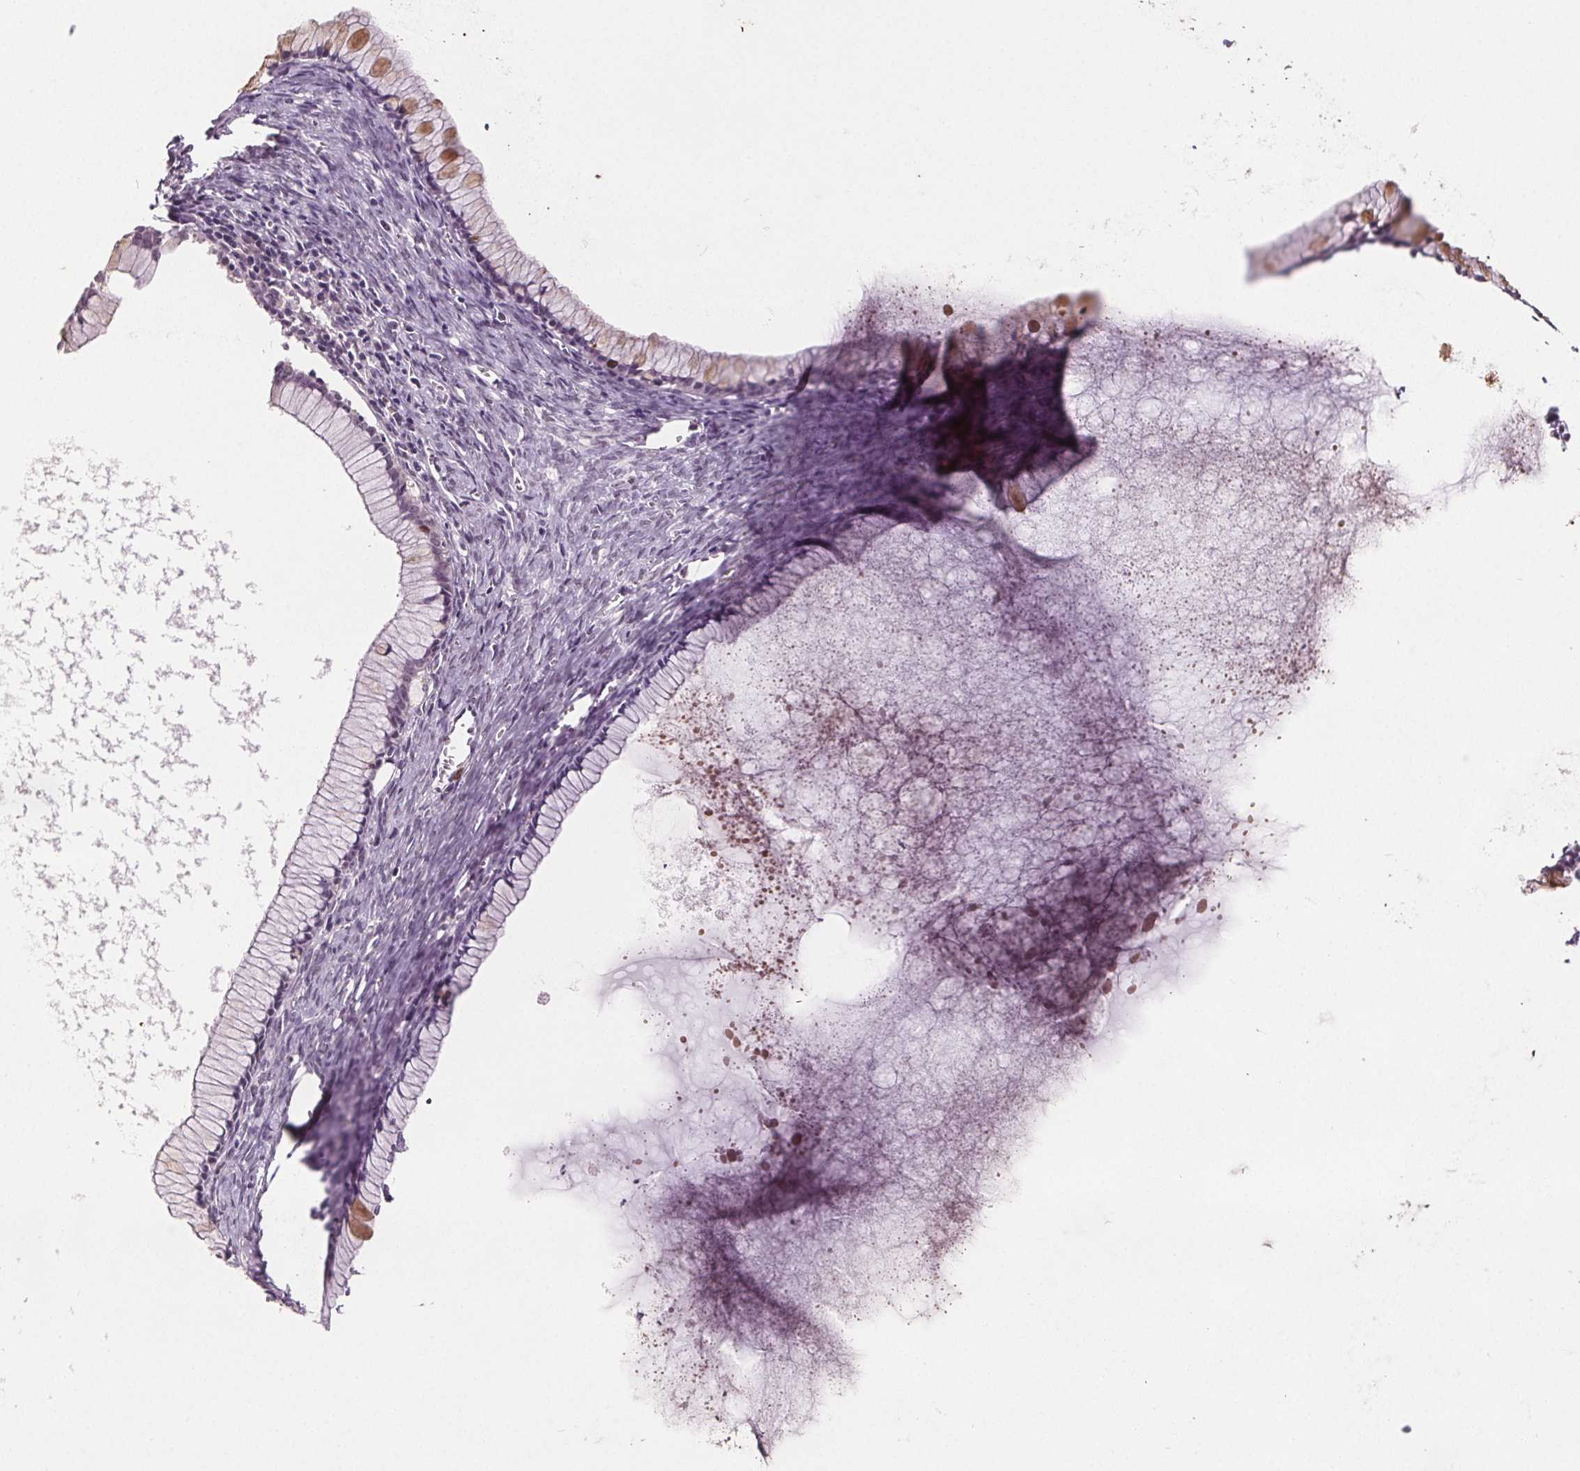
{"staining": {"intensity": "negative", "quantity": "none", "location": "none"}, "tissue": "ovarian cancer", "cell_type": "Tumor cells", "image_type": "cancer", "snomed": [{"axis": "morphology", "description": "Cystadenocarcinoma, mucinous, NOS"}, {"axis": "topography", "description": "Ovary"}], "caption": "Tumor cells are negative for brown protein staining in mucinous cystadenocarcinoma (ovarian). Nuclei are stained in blue.", "gene": "CENPF", "patient": {"sex": "female", "age": 41}}